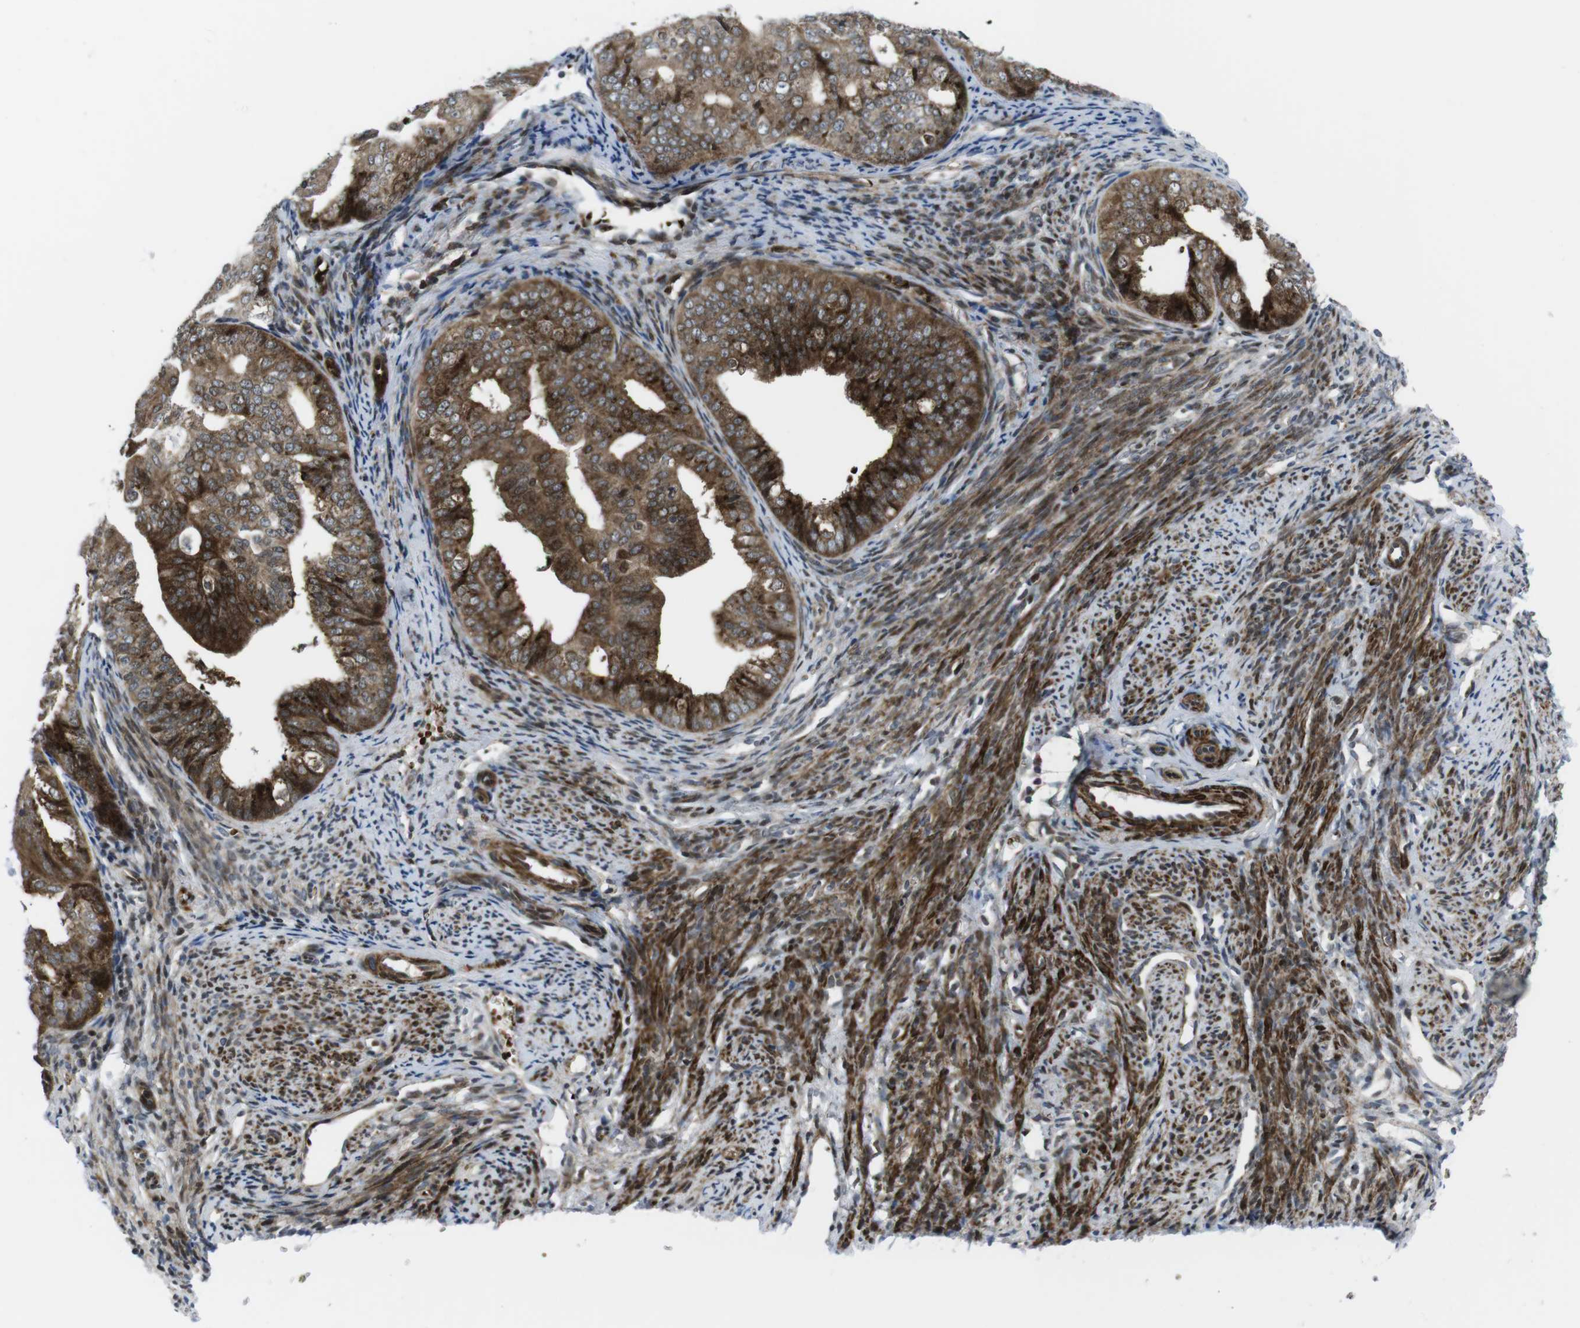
{"staining": {"intensity": "moderate", "quantity": "25%-75%", "location": "cytoplasmic/membranous,nuclear"}, "tissue": "endometrial cancer", "cell_type": "Tumor cells", "image_type": "cancer", "snomed": [{"axis": "morphology", "description": "Adenocarcinoma, NOS"}, {"axis": "topography", "description": "Endometrium"}], "caption": "Adenocarcinoma (endometrial) stained with DAB (3,3'-diaminobenzidine) IHC reveals medium levels of moderate cytoplasmic/membranous and nuclear staining in approximately 25%-75% of tumor cells. The protein of interest is shown in brown color, while the nuclei are stained blue.", "gene": "CUL7", "patient": {"sex": "female", "age": 63}}